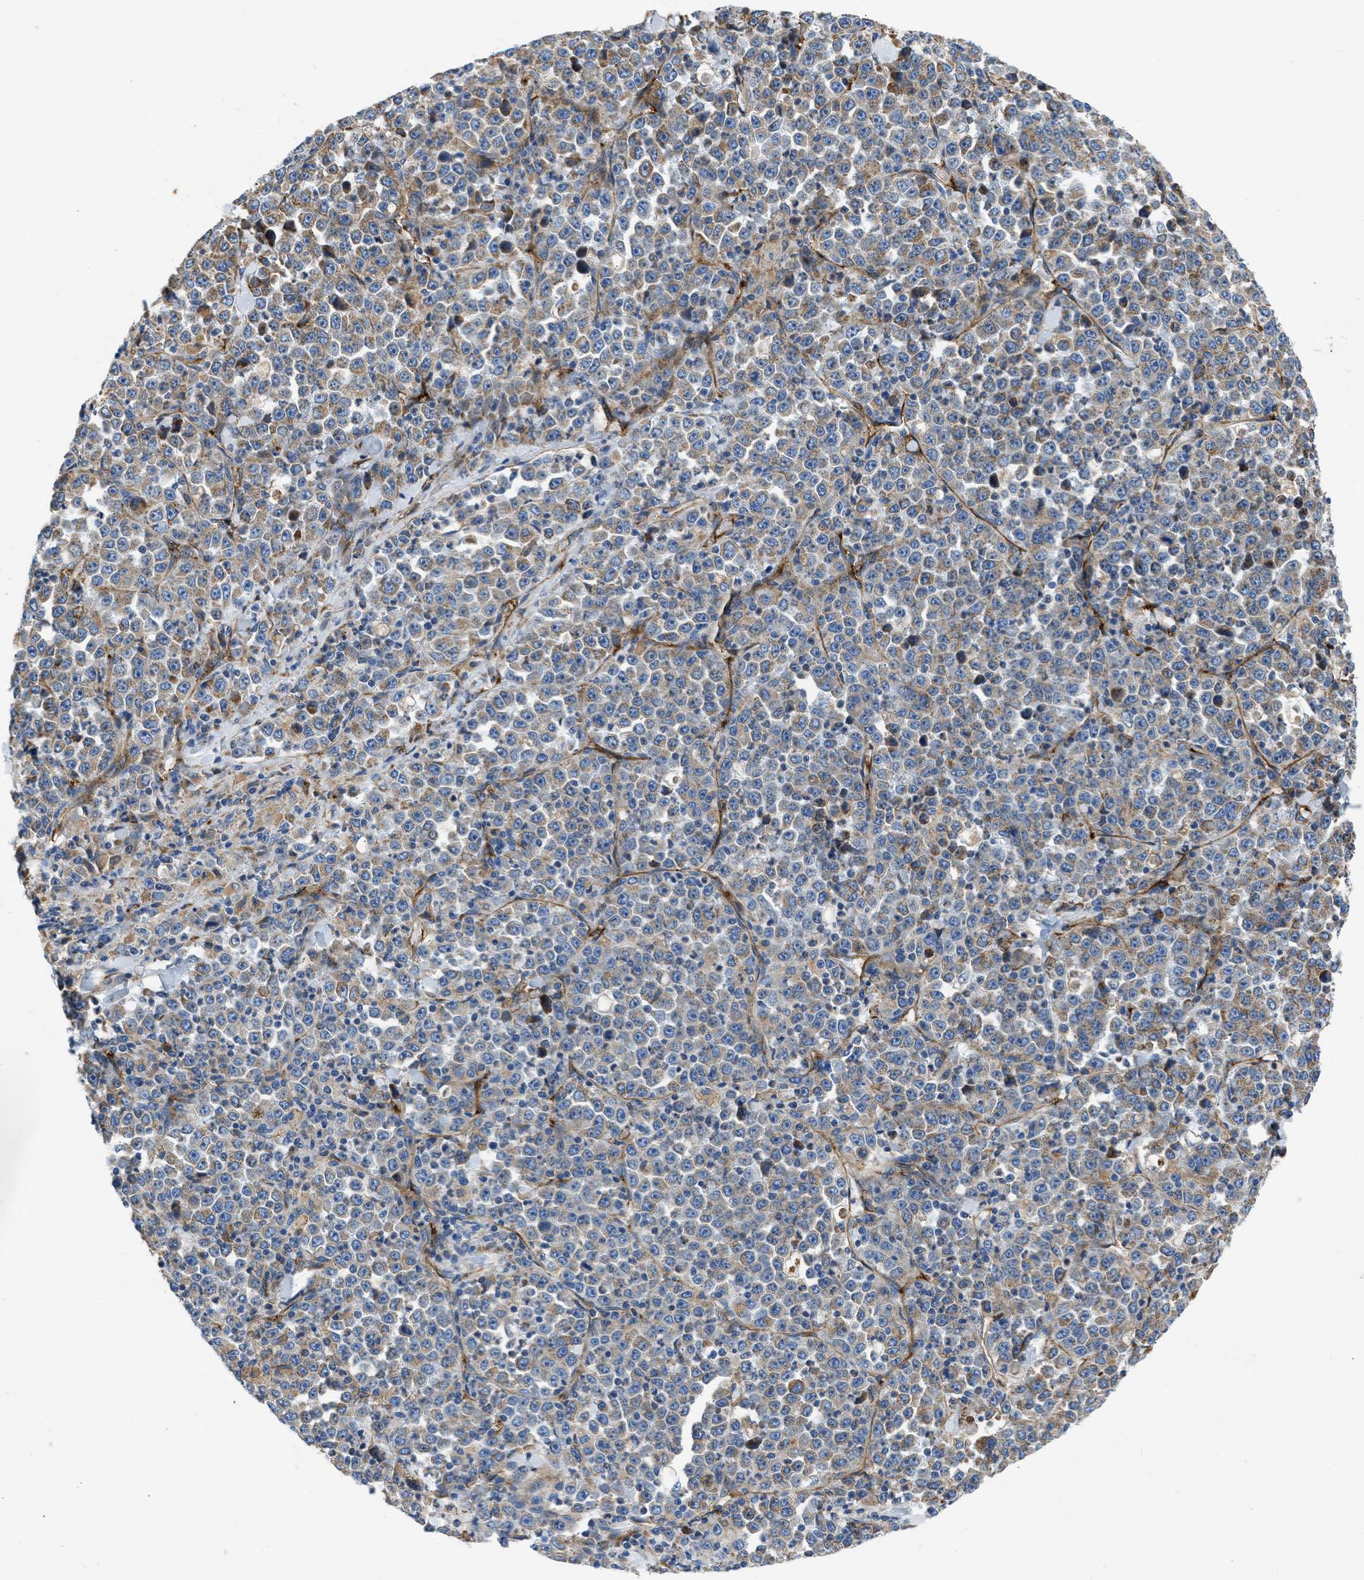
{"staining": {"intensity": "moderate", "quantity": "25%-75%", "location": "cytoplasmic/membranous"}, "tissue": "stomach cancer", "cell_type": "Tumor cells", "image_type": "cancer", "snomed": [{"axis": "morphology", "description": "Normal tissue, NOS"}, {"axis": "morphology", "description": "Adenocarcinoma, NOS"}, {"axis": "topography", "description": "Stomach, upper"}, {"axis": "topography", "description": "Stomach"}], "caption": "Stomach cancer (adenocarcinoma) tissue demonstrates moderate cytoplasmic/membranous expression in about 25%-75% of tumor cells", "gene": "ULK4", "patient": {"sex": "male", "age": 59}}